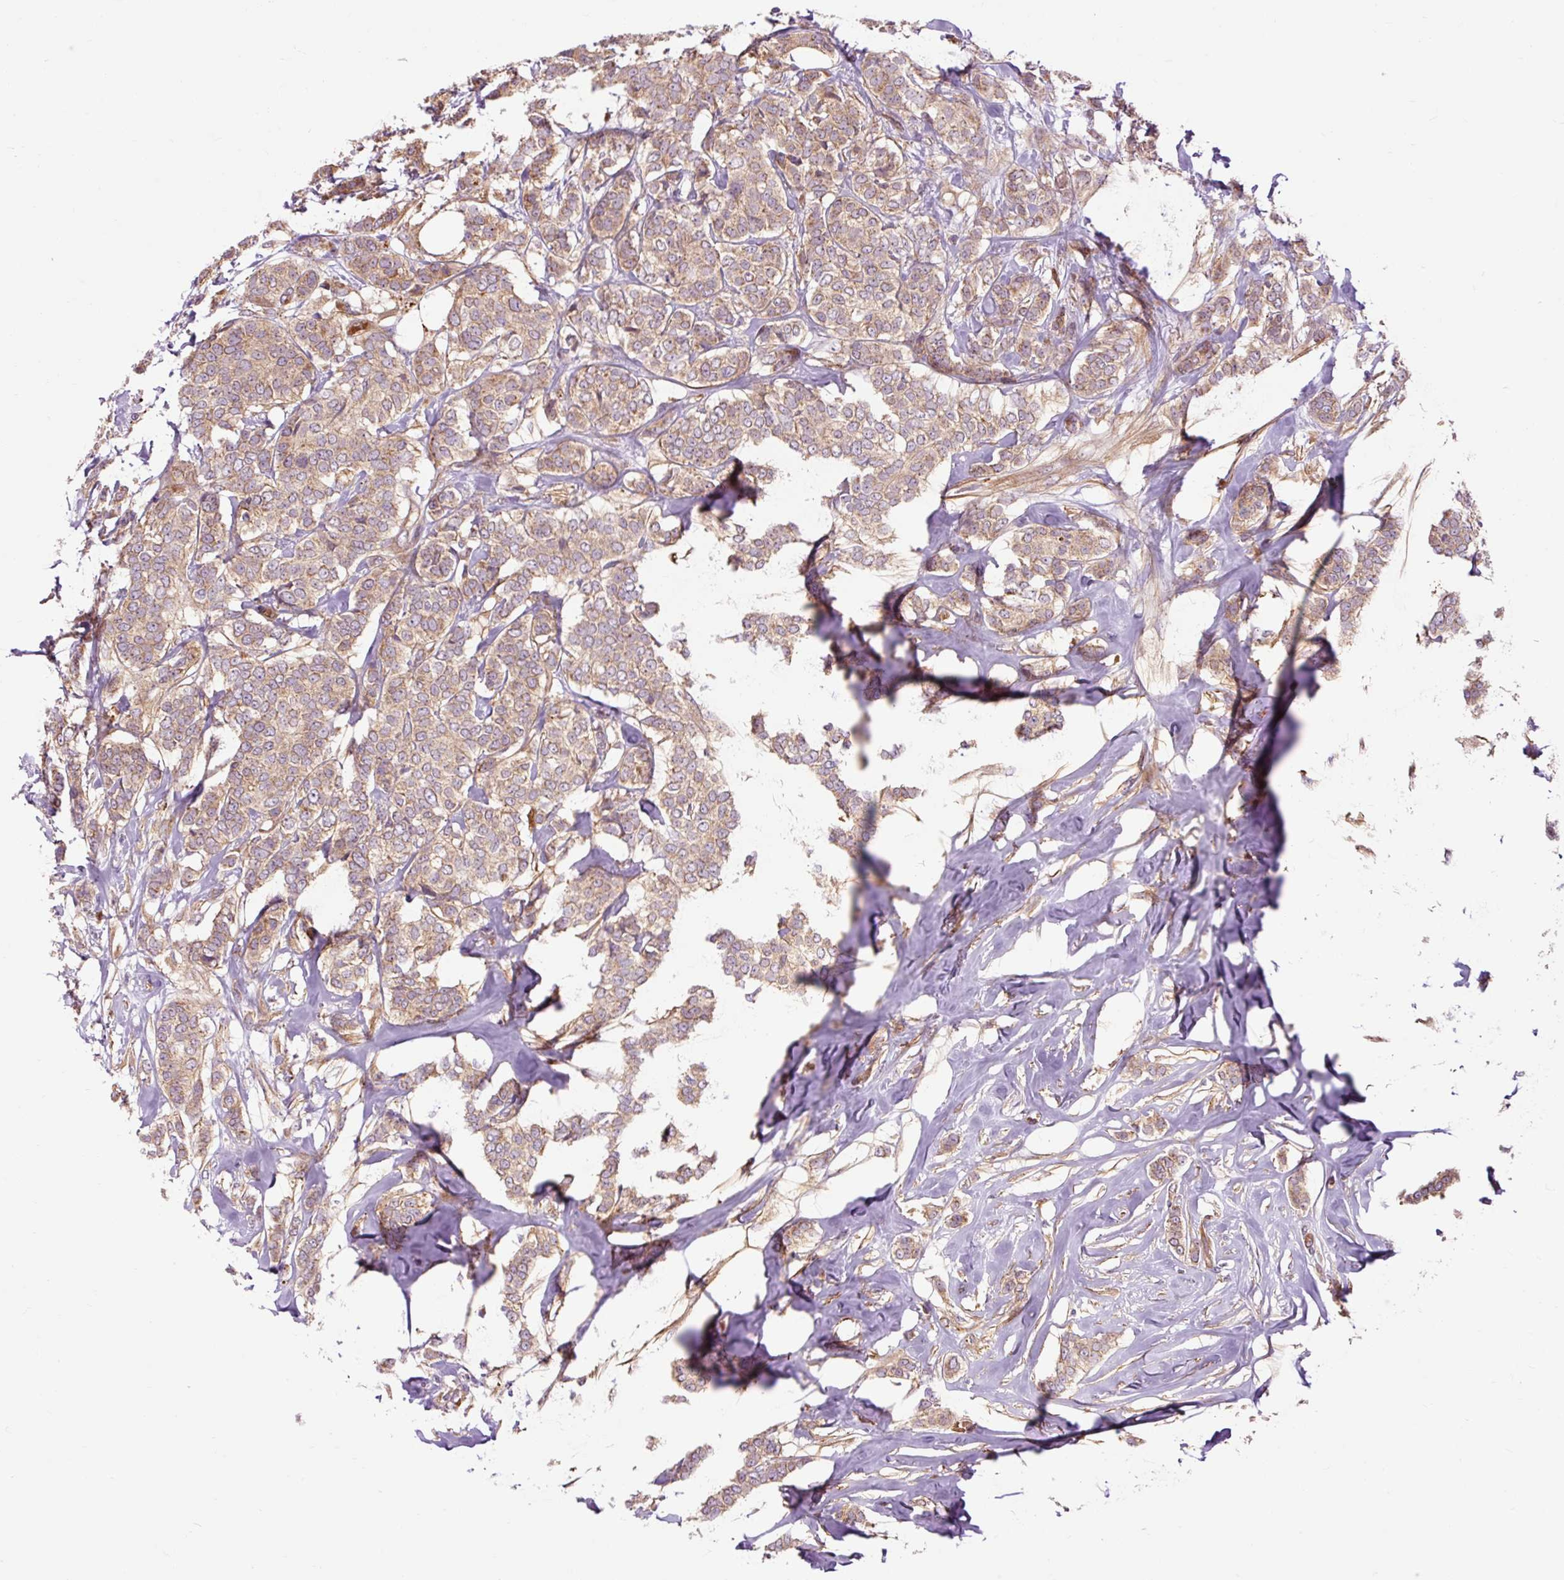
{"staining": {"intensity": "weak", "quantity": ">75%", "location": "cytoplasmic/membranous"}, "tissue": "breast cancer", "cell_type": "Tumor cells", "image_type": "cancer", "snomed": [{"axis": "morphology", "description": "Duct carcinoma"}, {"axis": "topography", "description": "Breast"}], "caption": "Tumor cells reveal low levels of weak cytoplasmic/membranous positivity in about >75% of cells in breast cancer (infiltrating ductal carcinoma).", "gene": "RIPOR3", "patient": {"sex": "female", "age": 72}}